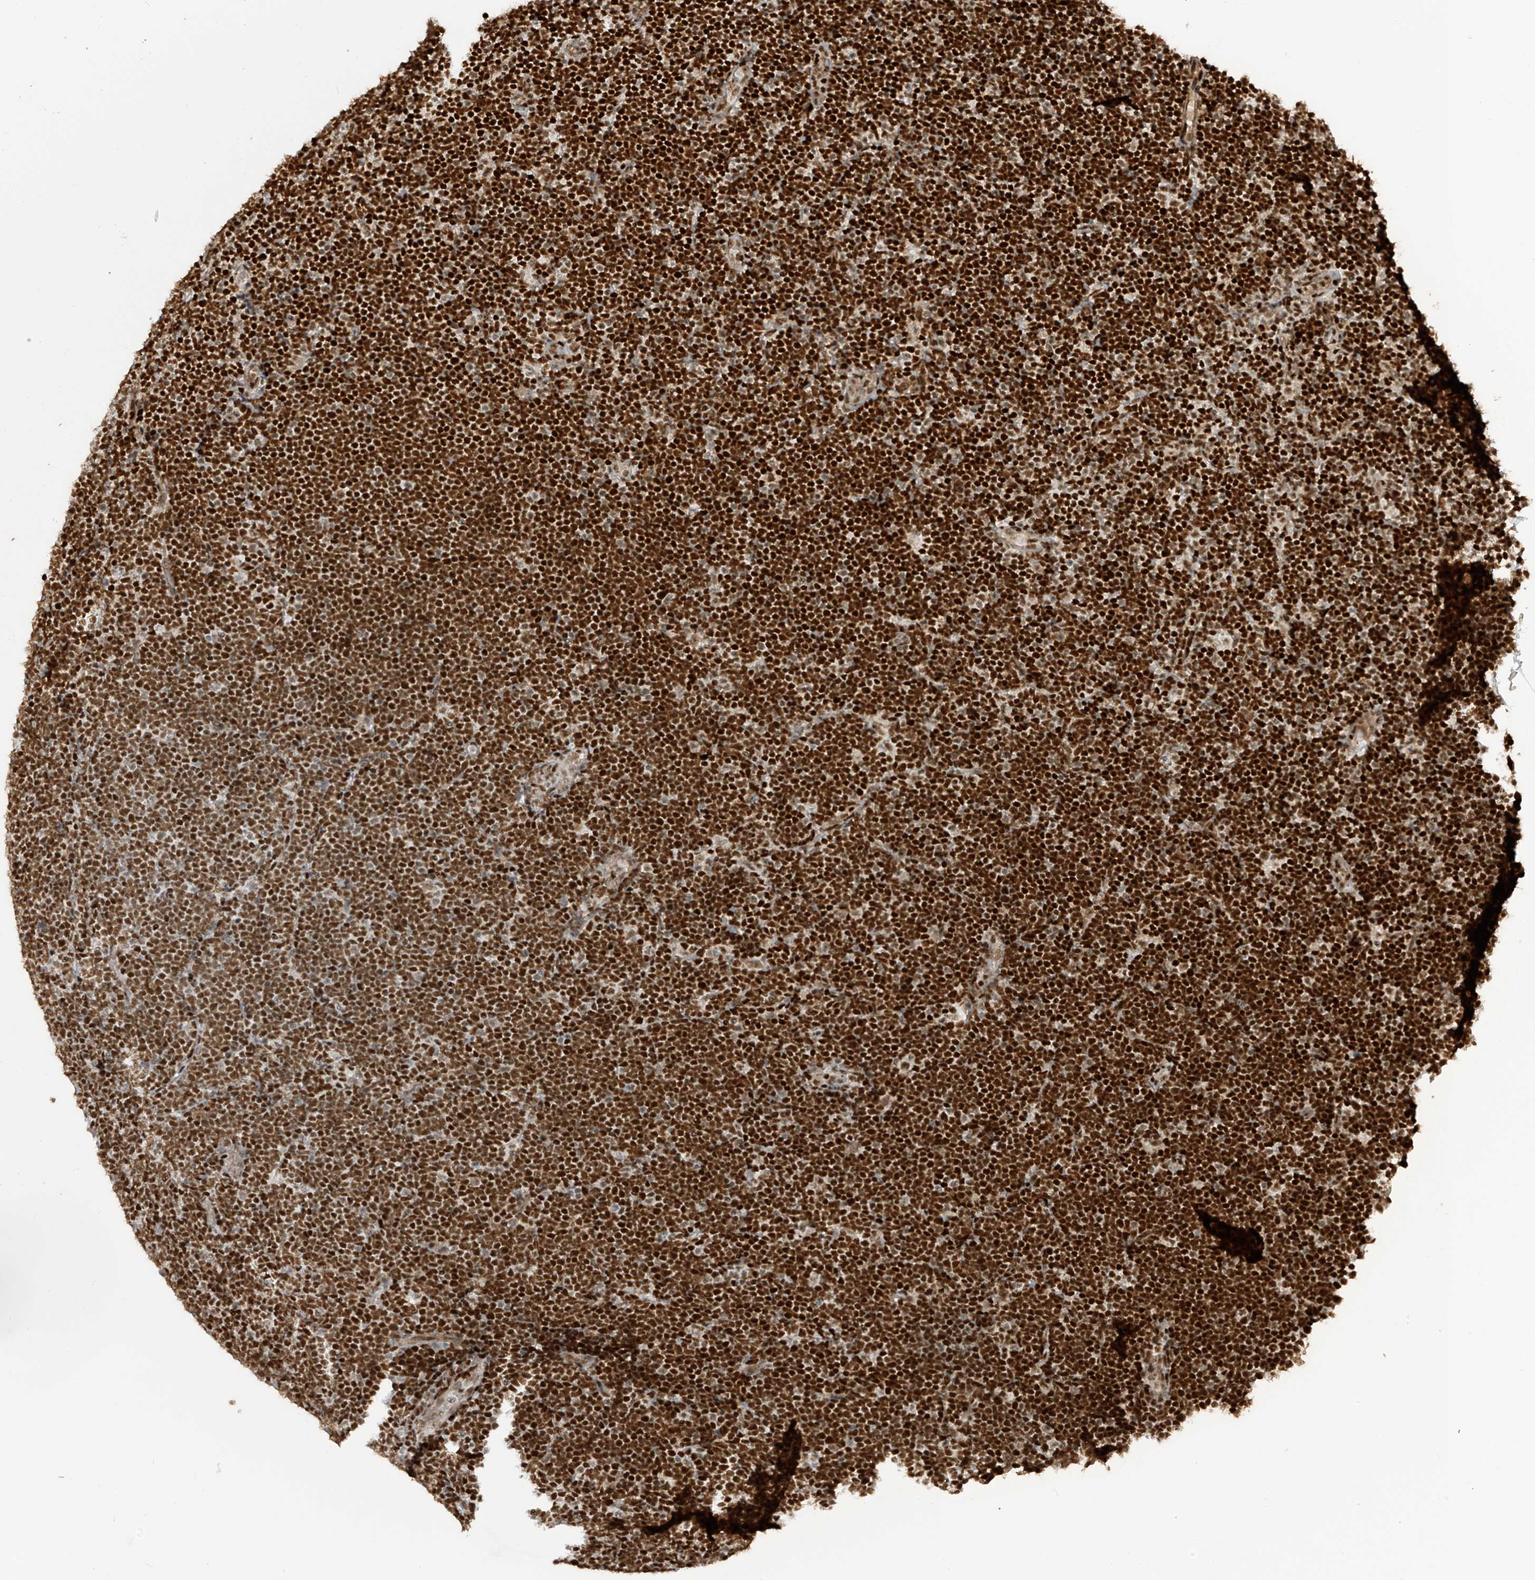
{"staining": {"intensity": "strong", "quantity": ">75%", "location": "nuclear"}, "tissue": "lymphoma", "cell_type": "Tumor cells", "image_type": "cancer", "snomed": [{"axis": "morphology", "description": "Malignant lymphoma, non-Hodgkin's type, High grade"}, {"axis": "topography", "description": "Lymph node"}], "caption": "Immunohistochemical staining of human malignant lymphoma, non-Hodgkin's type (high-grade) exhibits strong nuclear protein expression in about >75% of tumor cells.", "gene": "ARHGEF3", "patient": {"sex": "male", "age": 13}}